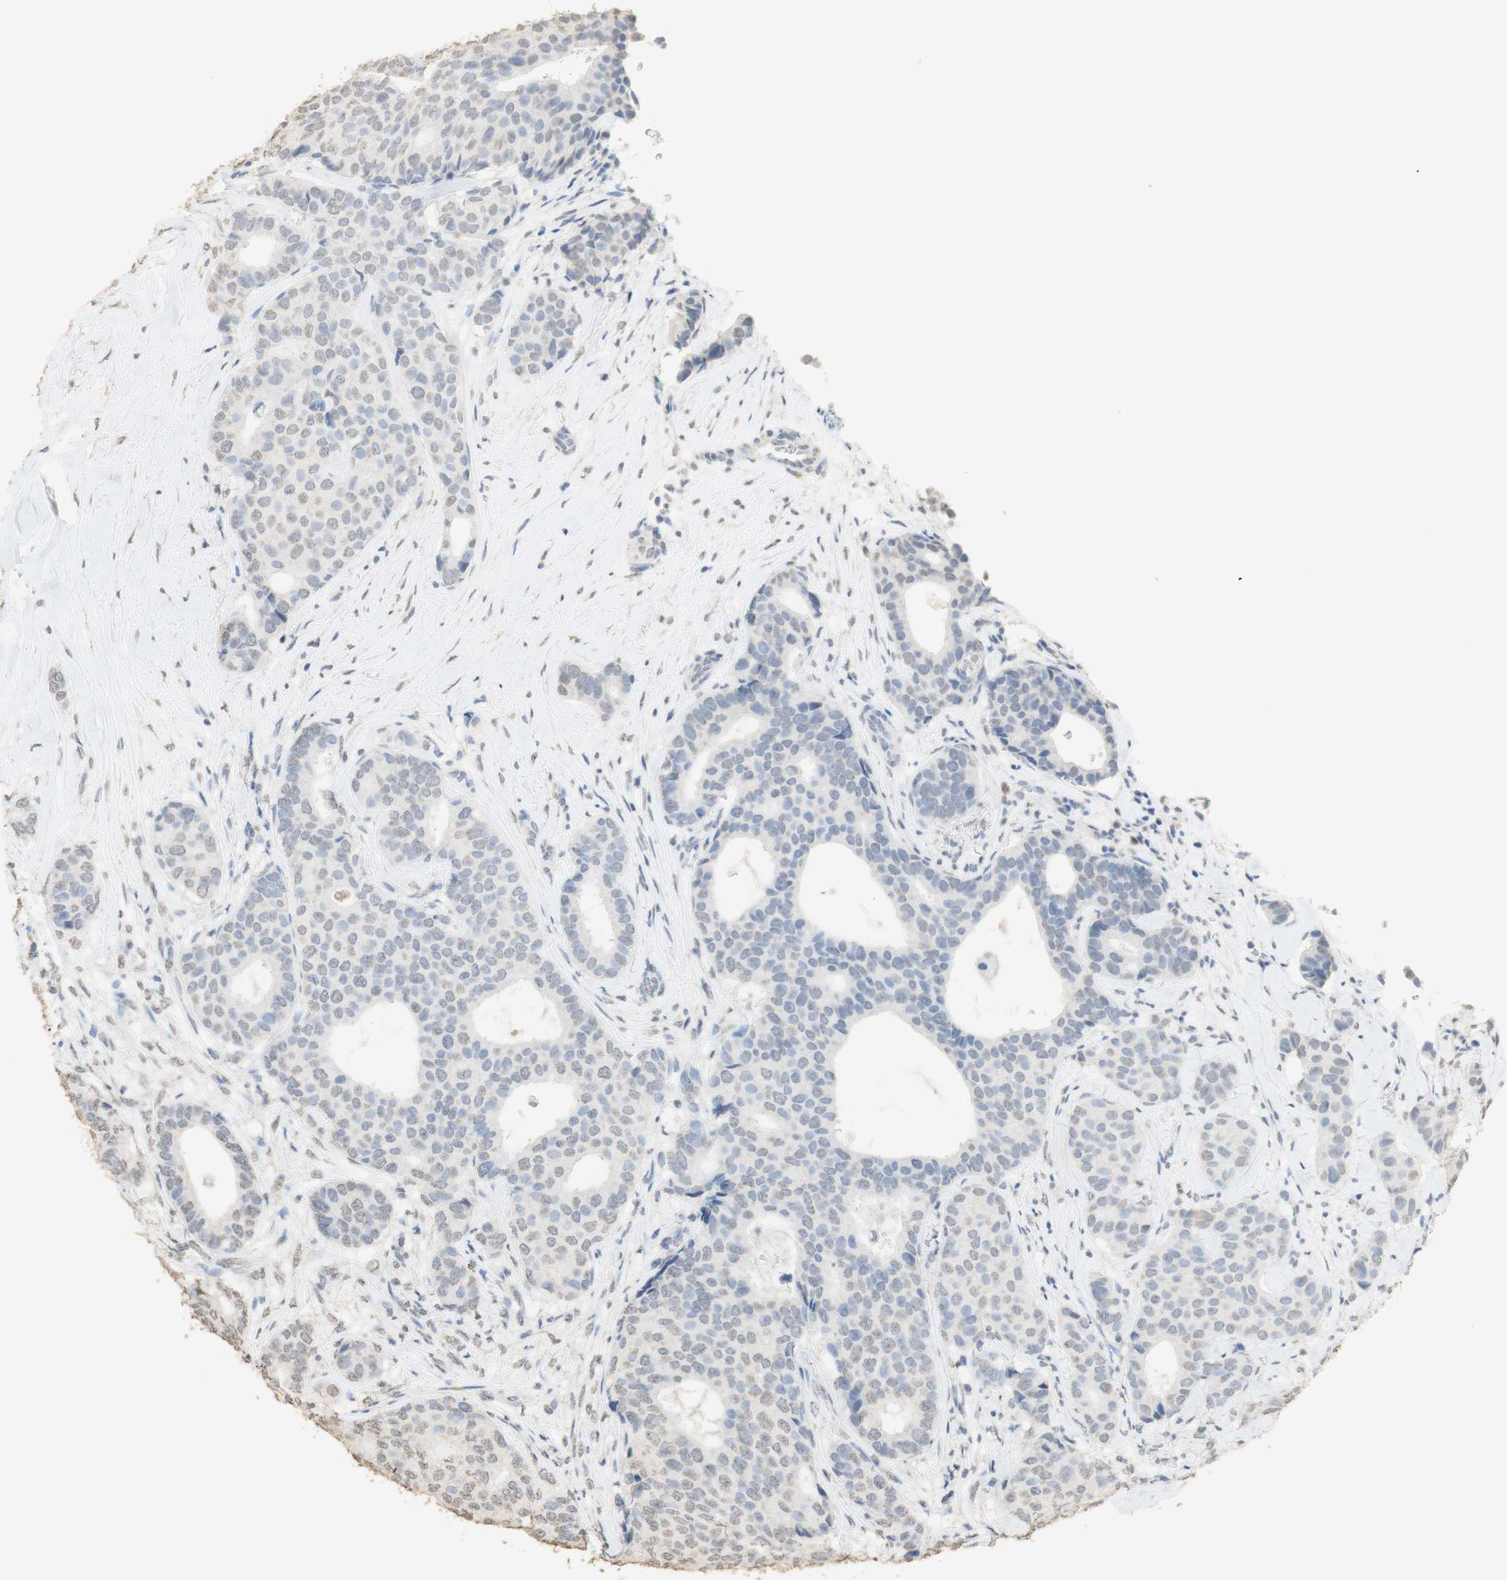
{"staining": {"intensity": "weak", "quantity": "25%-75%", "location": "nuclear"}, "tissue": "breast cancer", "cell_type": "Tumor cells", "image_type": "cancer", "snomed": [{"axis": "morphology", "description": "Duct carcinoma"}, {"axis": "topography", "description": "Breast"}], "caption": "Immunohistochemical staining of human breast cancer exhibits weak nuclear protein positivity in about 25%-75% of tumor cells.", "gene": "L1CAM", "patient": {"sex": "female", "age": 75}}